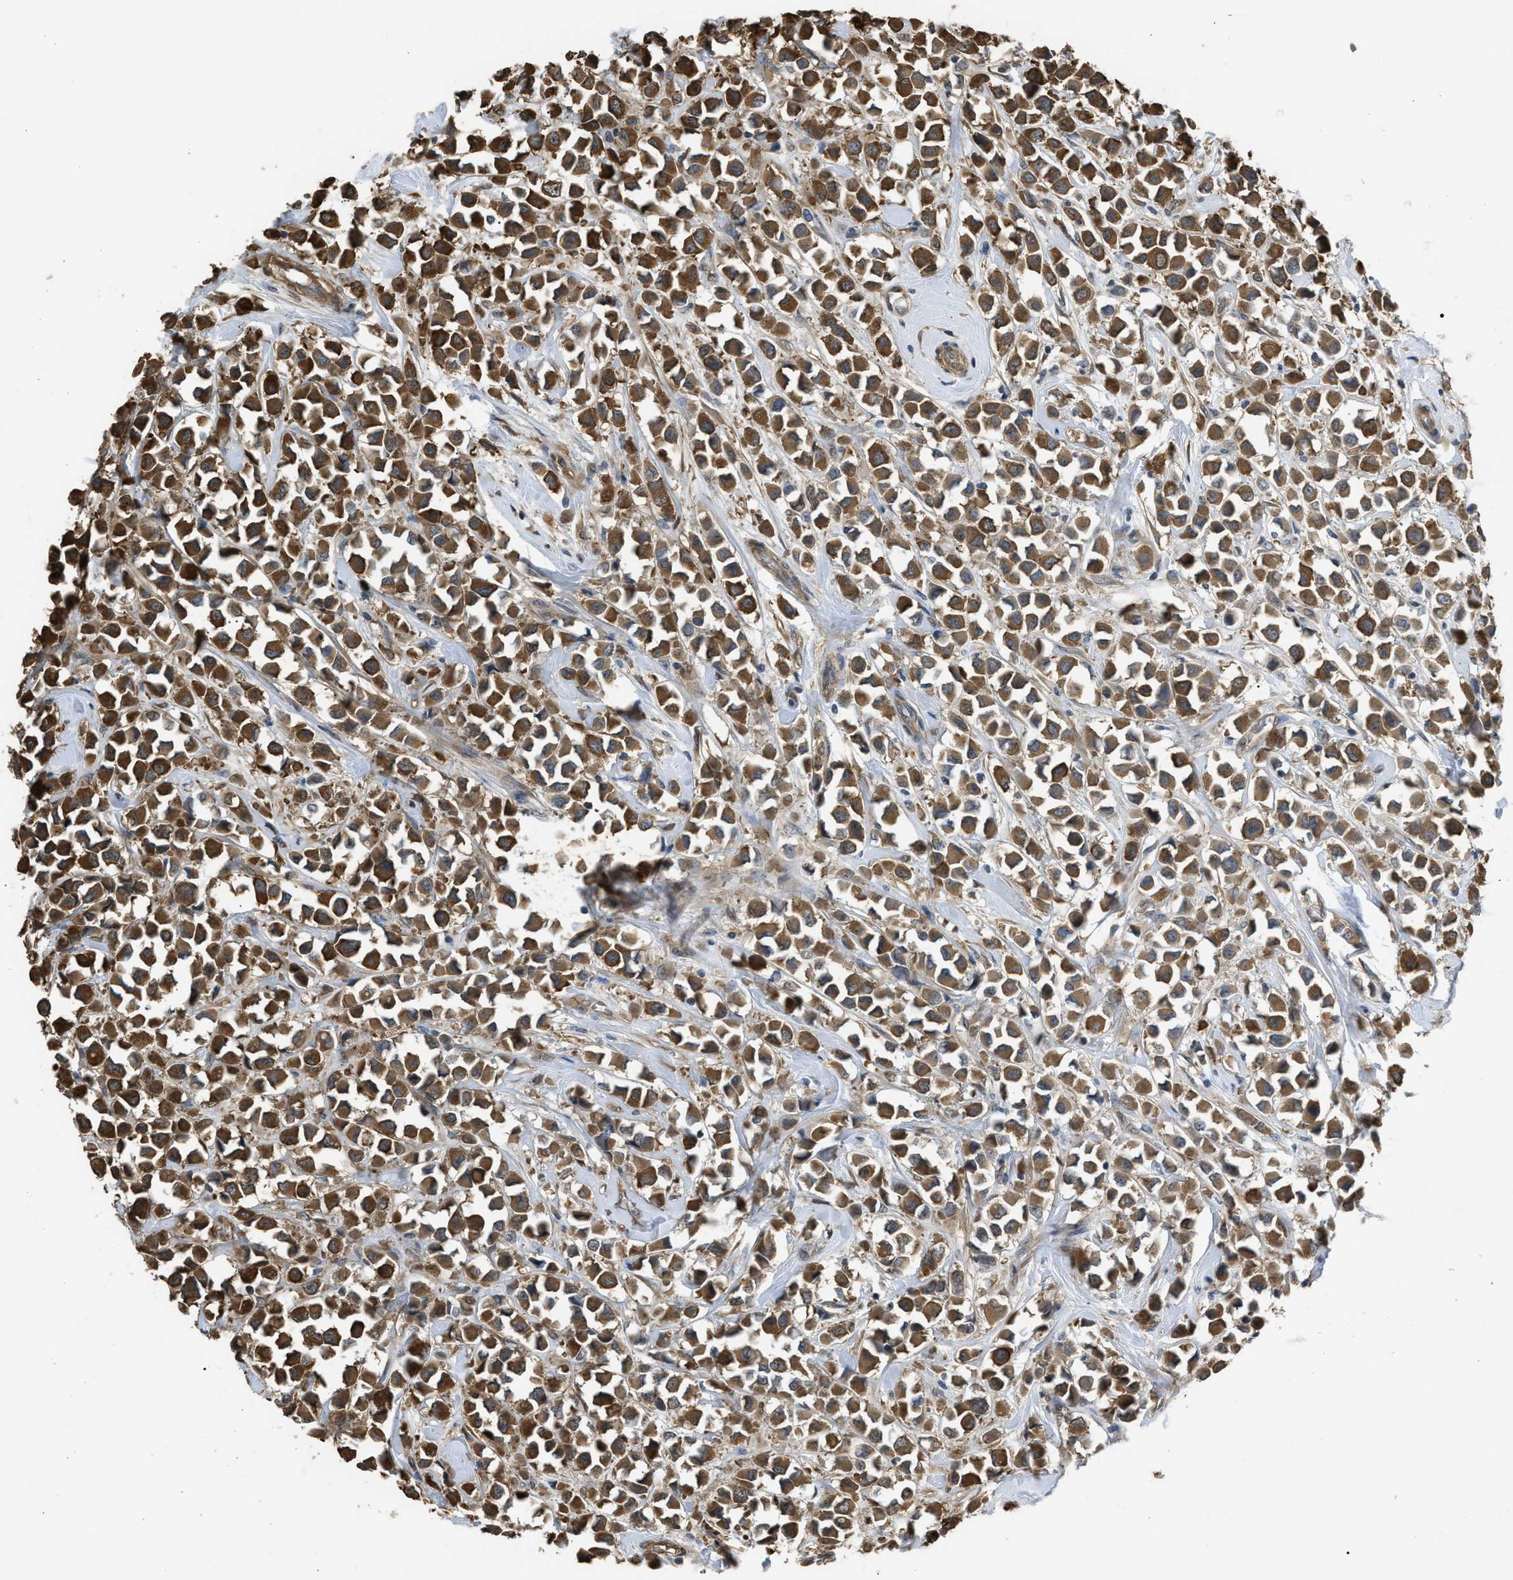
{"staining": {"intensity": "moderate", "quantity": ">75%", "location": "cytoplasmic/membranous"}, "tissue": "breast cancer", "cell_type": "Tumor cells", "image_type": "cancer", "snomed": [{"axis": "morphology", "description": "Duct carcinoma"}, {"axis": "topography", "description": "Breast"}], "caption": "High-magnification brightfield microscopy of breast infiltrating ductal carcinoma stained with DAB (3,3'-diaminobenzidine) (brown) and counterstained with hematoxylin (blue). tumor cells exhibit moderate cytoplasmic/membranous positivity is present in approximately>75% of cells.", "gene": "BAG3", "patient": {"sex": "female", "age": 61}}